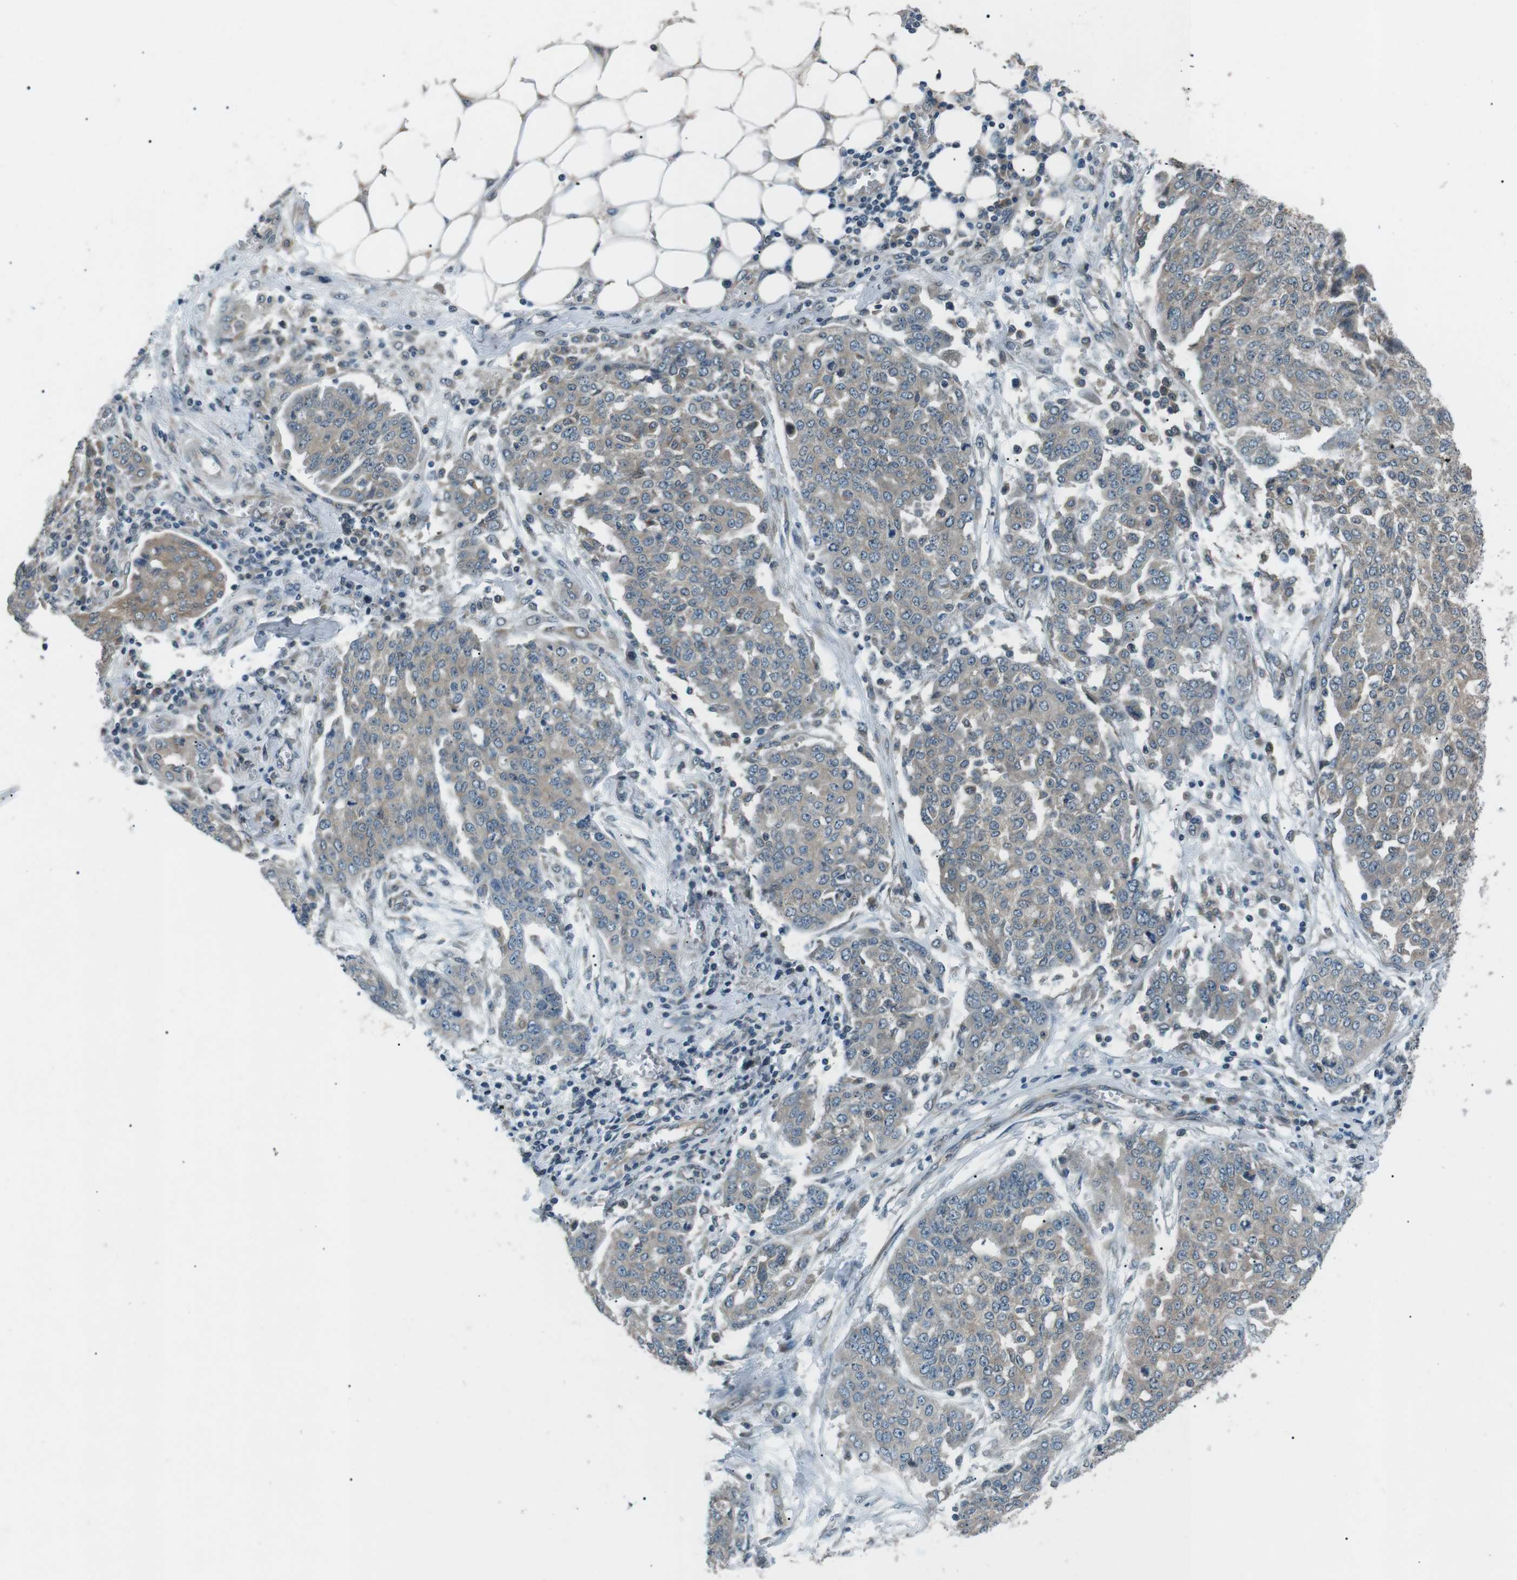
{"staining": {"intensity": "weak", "quantity": "<25%", "location": "cytoplasmic/membranous"}, "tissue": "ovarian cancer", "cell_type": "Tumor cells", "image_type": "cancer", "snomed": [{"axis": "morphology", "description": "Cystadenocarcinoma, serous, NOS"}, {"axis": "topography", "description": "Soft tissue"}, {"axis": "topography", "description": "Ovary"}], "caption": "Immunohistochemistry image of human ovarian cancer stained for a protein (brown), which shows no staining in tumor cells.", "gene": "LRIG2", "patient": {"sex": "female", "age": 57}}